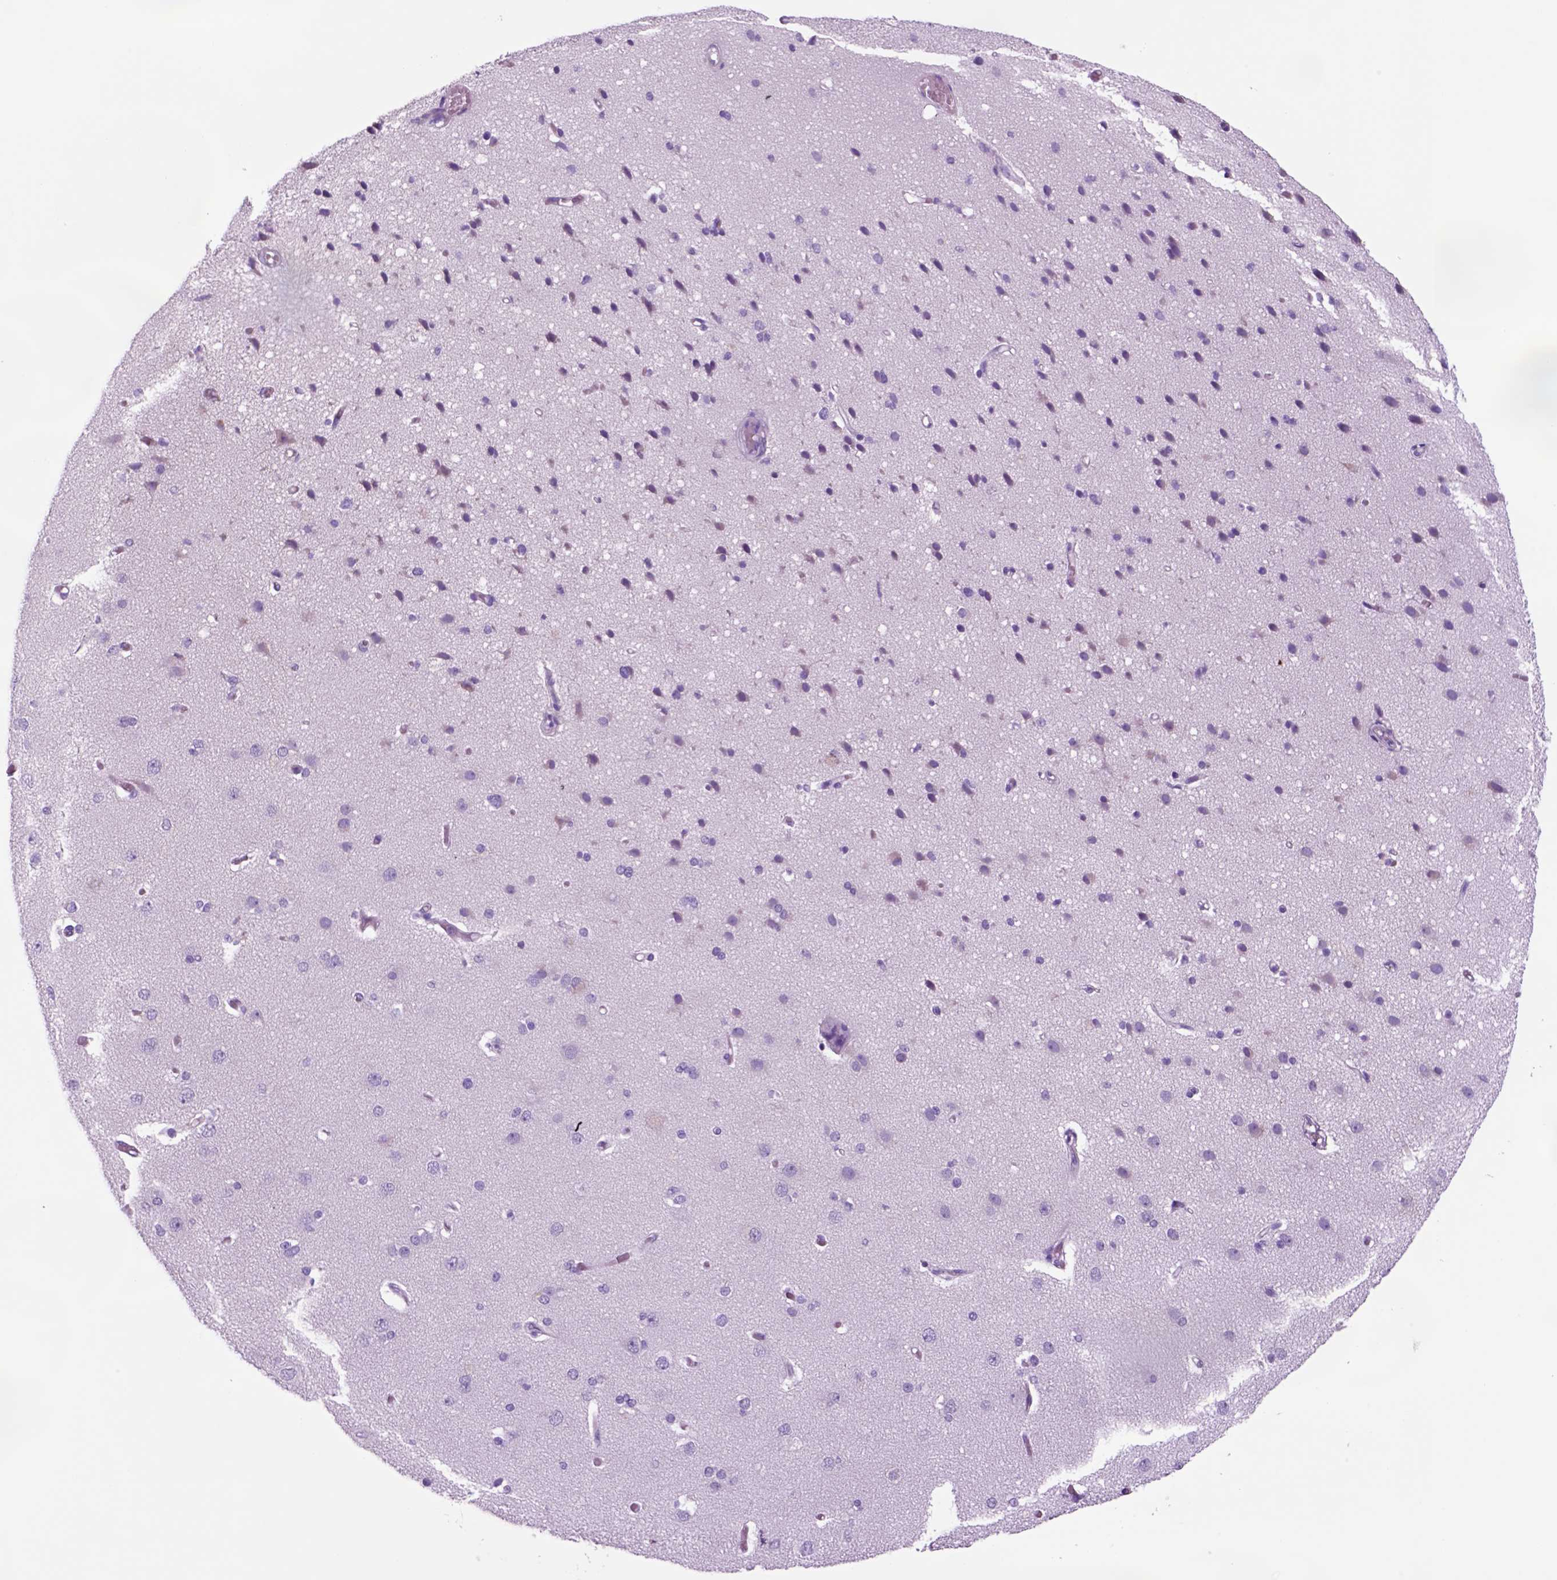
{"staining": {"intensity": "negative", "quantity": "none", "location": "none"}, "tissue": "cerebral cortex", "cell_type": "Endothelial cells", "image_type": "normal", "snomed": [{"axis": "morphology", "description": "Normal tissue, NOS"}, {"axis": "morphology", "description": "Glioma, malignant, High grade"}, {"axis": "topography", "description": "Cerebral cortex"}], "caption": "This is an immunohistochemistry image of benign cerebral cortex. There is no staining in endothelial cells.", "gene": "HHIPL2", "patient": {"sex": "male", "age": 71}}